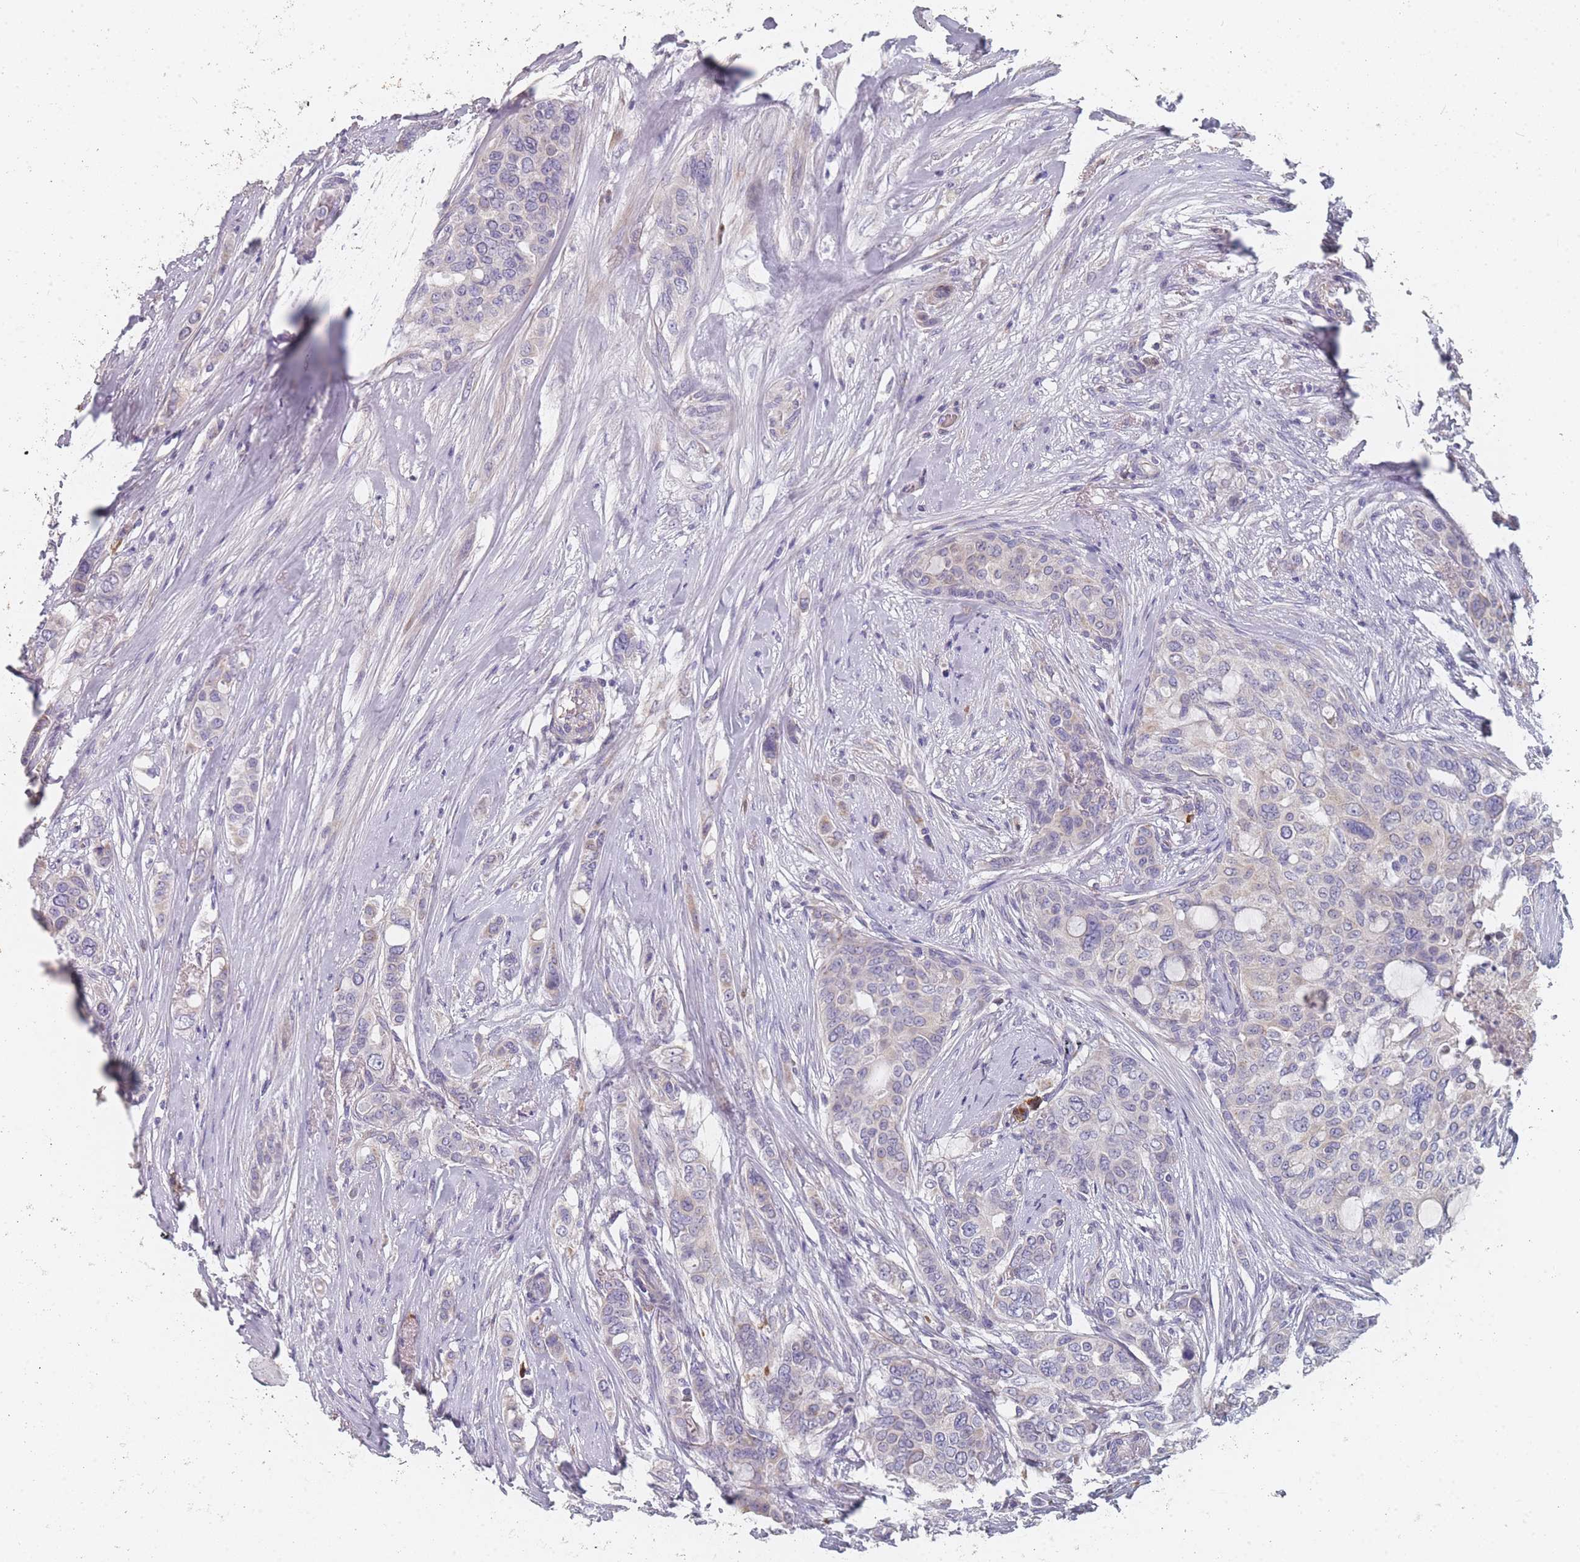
{"staining": {"intensity": "negative", "quantity": "none", "location": "none"}, "tissue": "breast cancer", "cell_type": "Tumor cells", "image_type": "cancer", "snomed": [{"axis": "morphology", "description": "Lobular carcinoma"}, {"axis": "topography", "description": "Breast"}], "caption": "Human breast cancer (lobular carcinoma) stained for a protein using immunohistochemistry exhibits no staining in tumor cells.", "gene": "SLC35E4", "patient": {"sex": "female", "age": 51}}